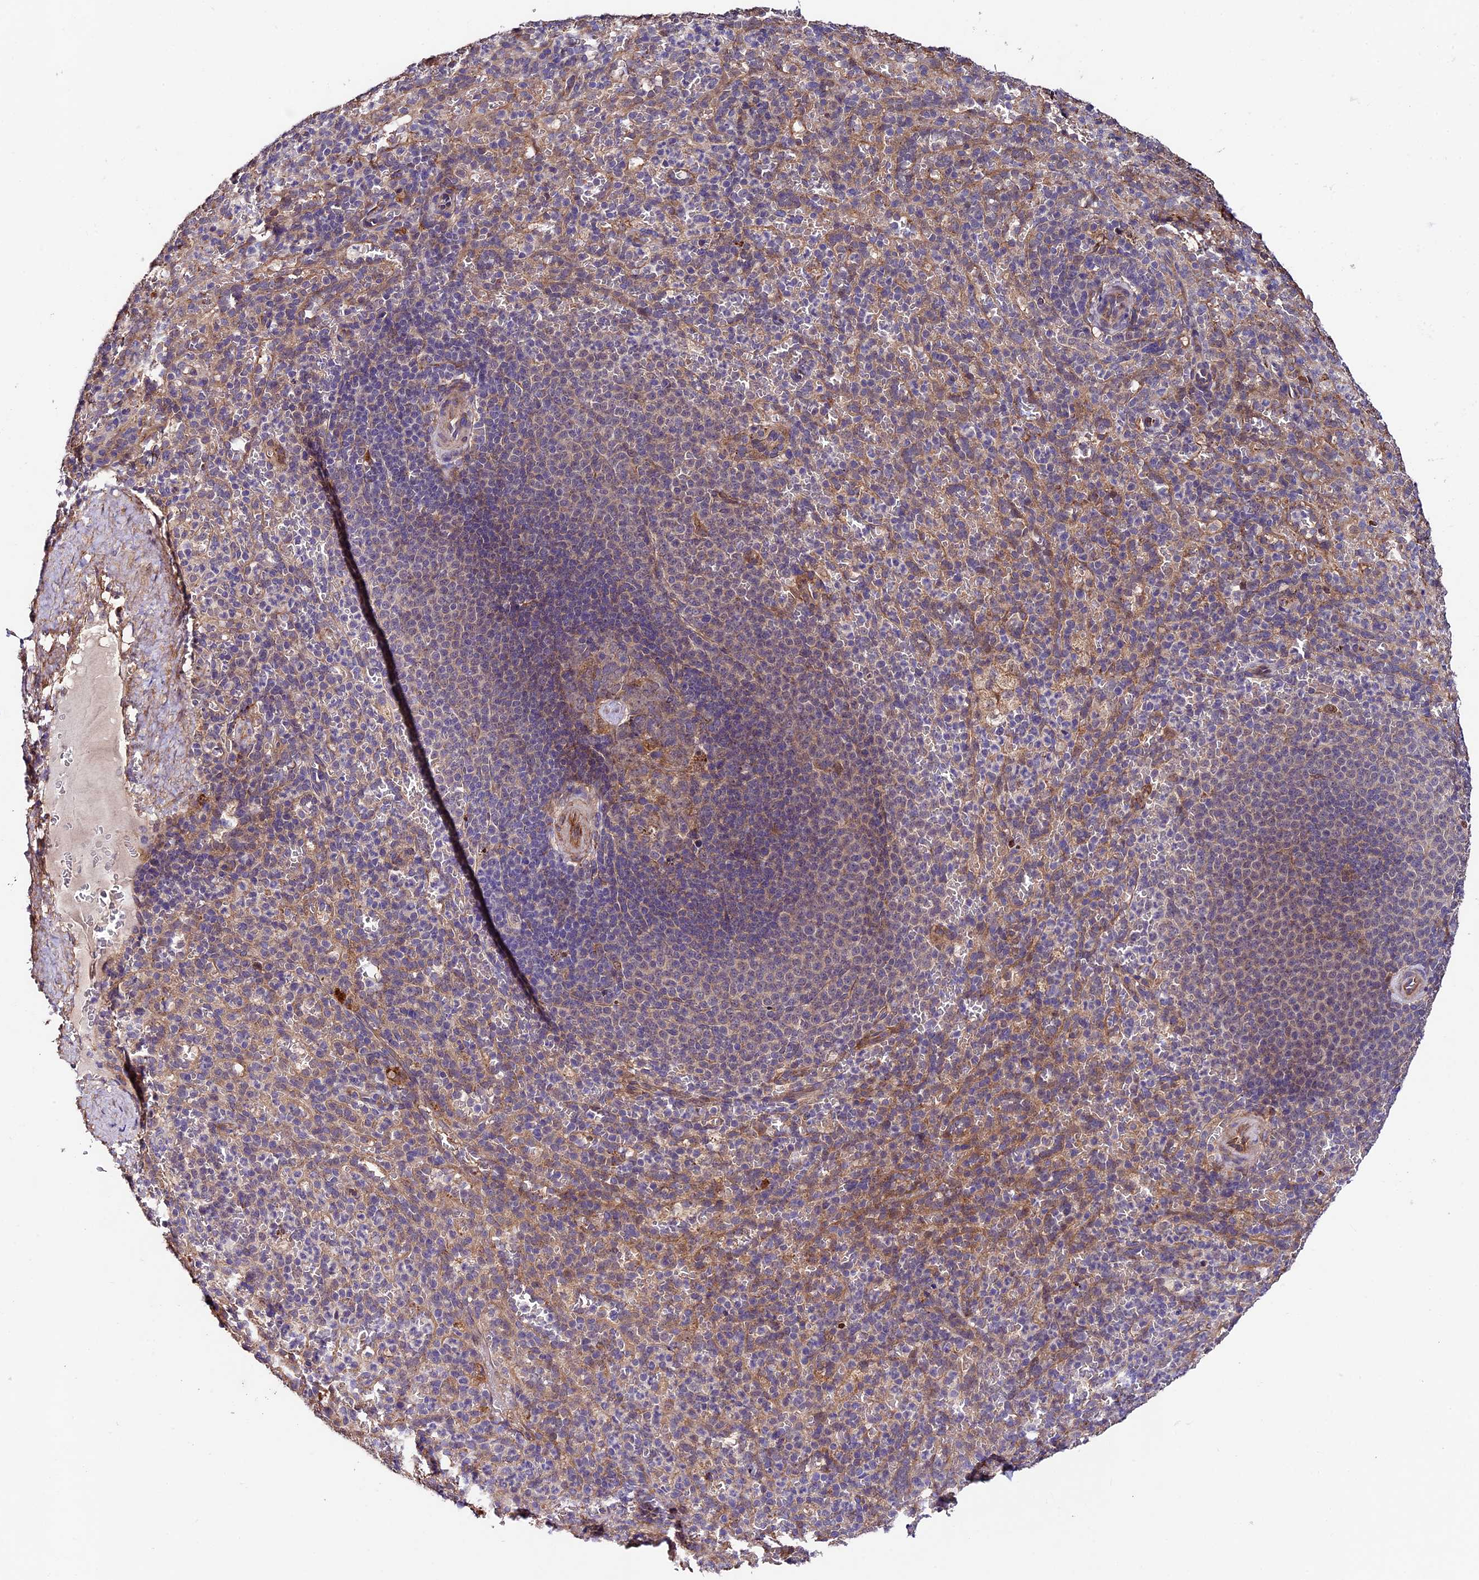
{"staining": {"intensity": "weak", "quantity": "<25%", "location": "cytoplasmic/membranous"}, "tissue": "spleen", "cell_type": "Cells in red pulp", "image_type": "normal", "snomed": [{"axis": "morphology", "description": "Normal tissue, NOS"}, {"axis": "topography", "description": "Spleen"}], "caption": "The photomicrograph displays no staining of cells in red pulp in normal spleen. The staining was performed using DAB (3,3'-diaminobenzidine) to visualize the protein expression in brown, while the nuclei were stained in blue with hematoxylin (Magnification: 20x).", "gene": "LSM7", "patient": {"sex": "female", "age": 21}}